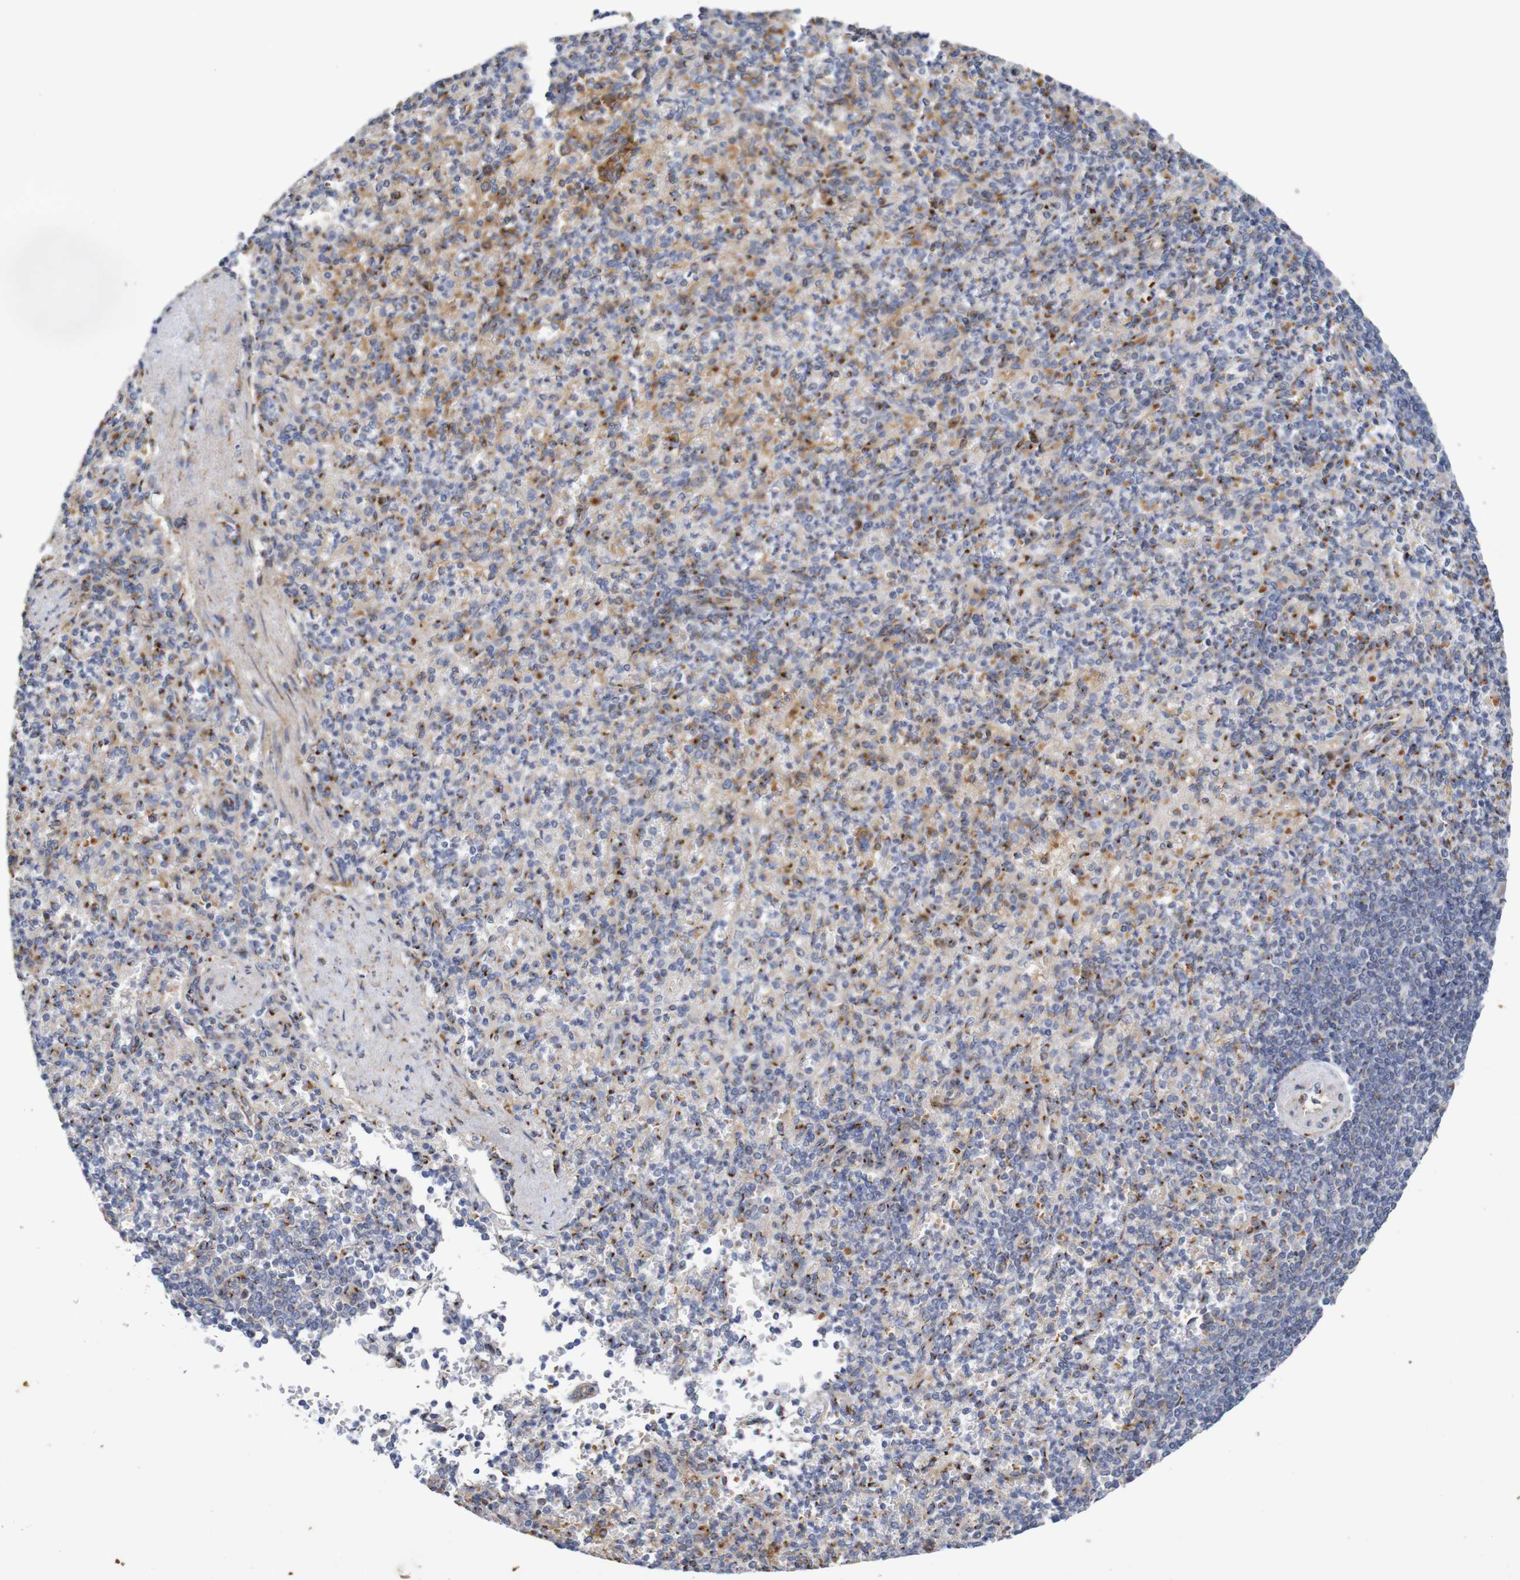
{"staining": {"intensity": "moderate", "quantity": "25%-75%", "location": "cytoplasmic/membranous"}, "tissue": "spleen", "cell_type": "Cells in red pulp", "image_type": "normal", "snomed": [{"axis": "morphology", "description": "Normal tissue, NOS"}, {"axis": "topography", "description": "Spleen"}], "caption": "This micrograph exhibits IHC staining of normal spleen, with medium moderate cytoplasmic/membranous expression in about 25%-75% of cells in red pulp.", "gene": "DCP2", "patient": {"sex": "female", "age": 74}}